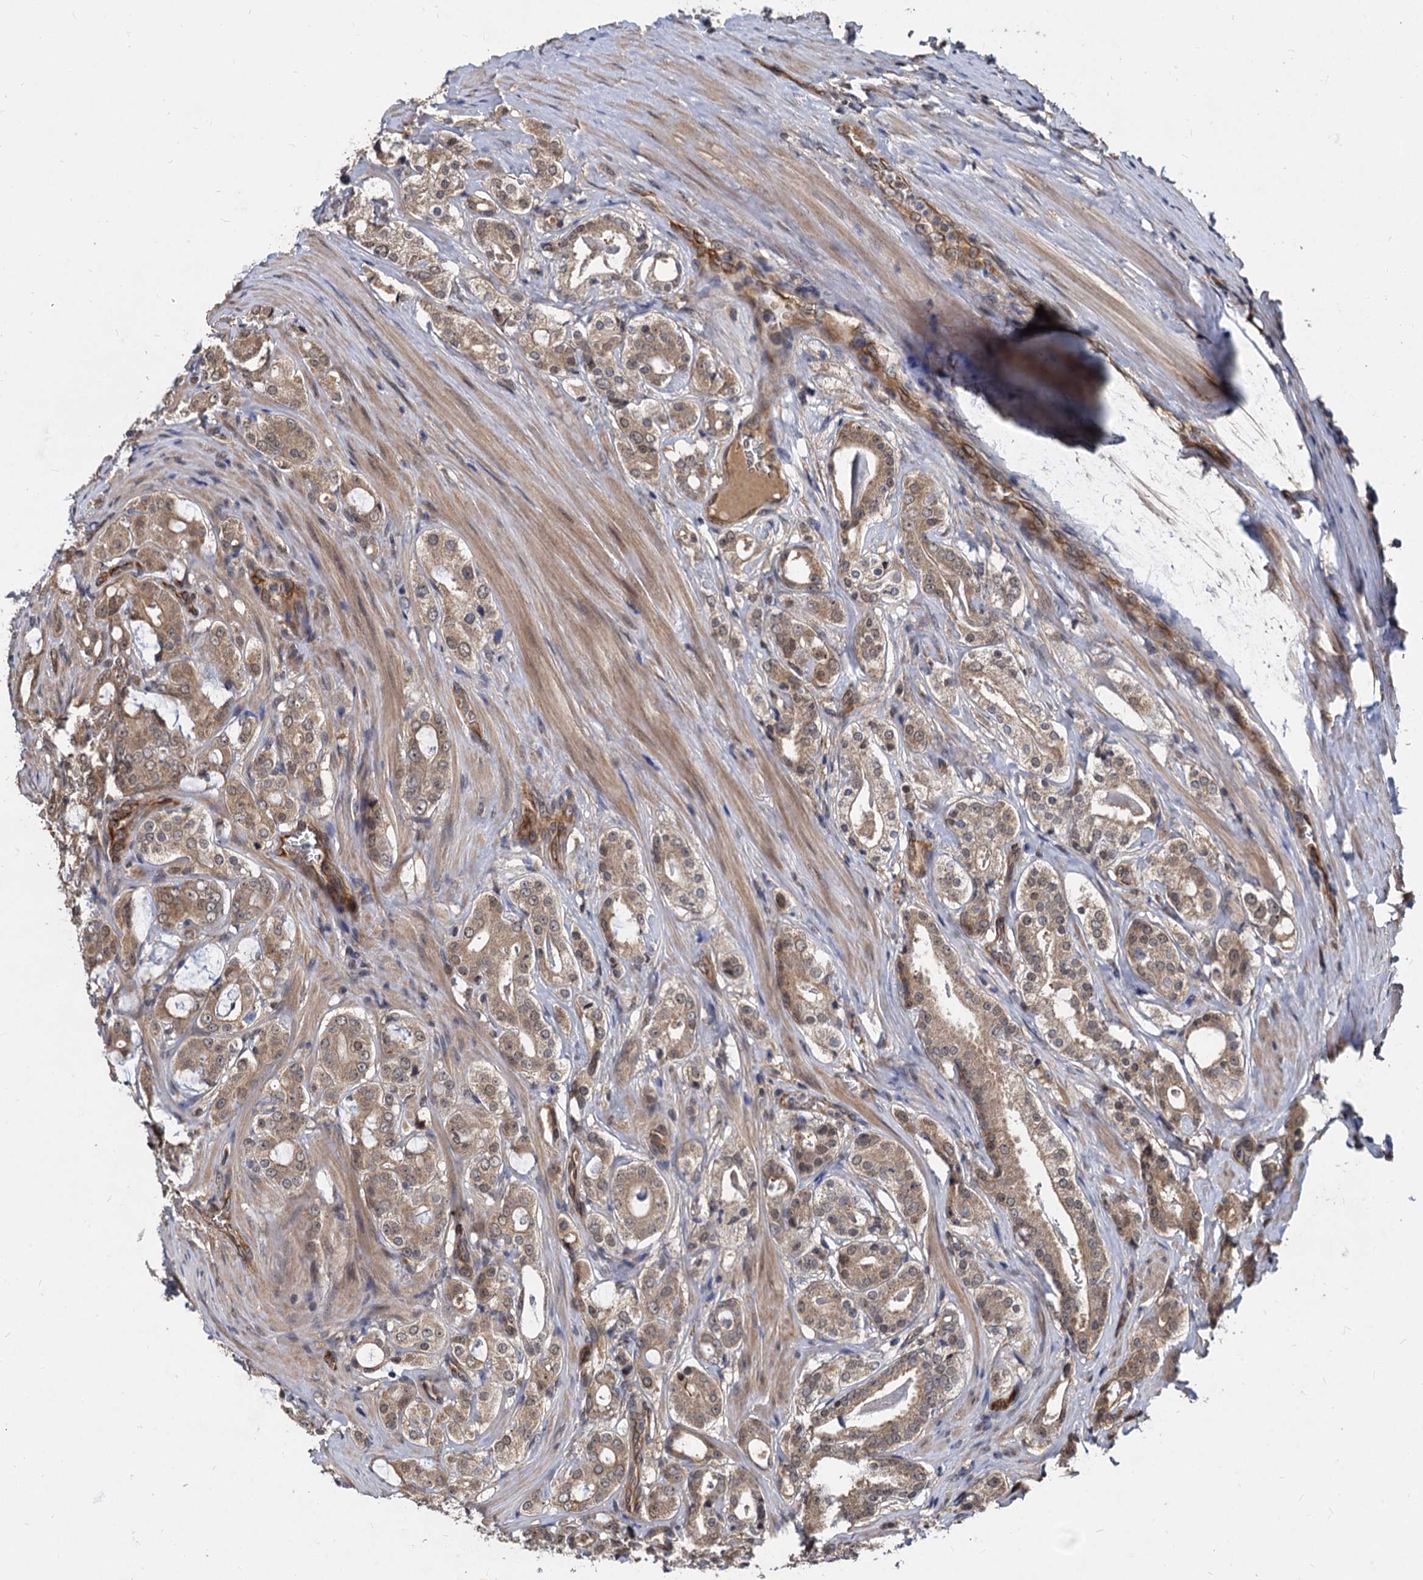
{"staining": {"intensity": "moderate", "quantity": ">75%", "location": "cytoplasmic/membranous"}, "tissue": "prostate cancer", "cell_type": "Tumor cells", "image_type": "cancer", "snomed": [{"axis": "morphology", "description": "Adenocarcinoma, High grade"}, {"axis": "topography", "description": "Prostate"}], "caption": "Adenocarcinoma (high-grade) (prostate) tissue exhibits moderate cytoplasmic/membranous positivity in about >75% of tumor cells", "gene": "PSMD4", "patient": {"sex": "male", "age": 63}}